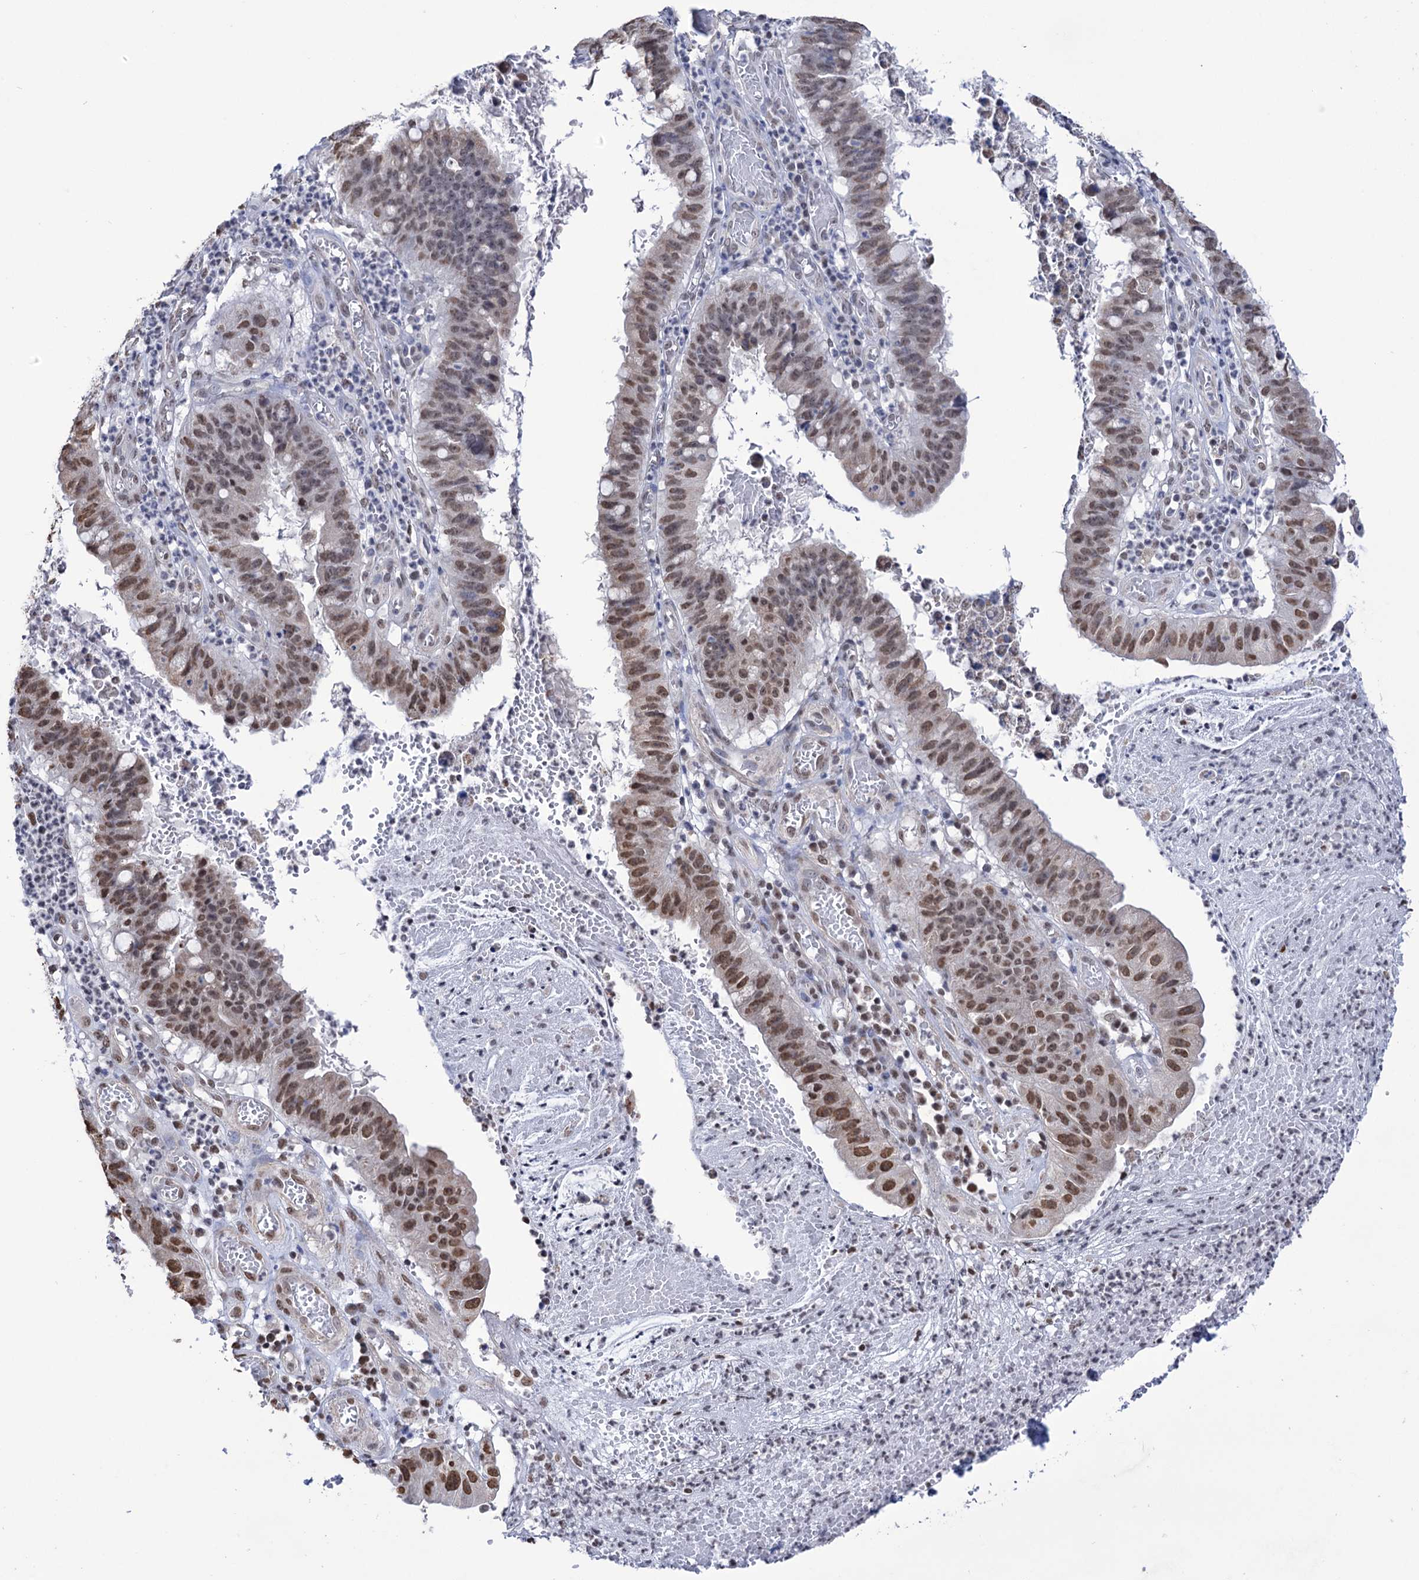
{"staining": {"intensity": "moderate", "quantity": "25%-75%", "location": "nuclear"}, "tissue": "stomach cancer", "cell_type": "Tumor cells", "image_type": "cancer", "snomed": [{"axis": "morphology", "description": "Adenocarcinoma, NOS"}, {"axis": "topography", "description": "Stomach"}], "caption": "Tumor cells show moderate nuclear expression in about 25%-75% of cells in stomach cancer. The staining is performed using DAB brown chromogen to label protein expression. The nuclei are counter-stained blue using hematoxylin.", "gene": "ABHD10", "patient": {"sex": "male", "age": 59}}